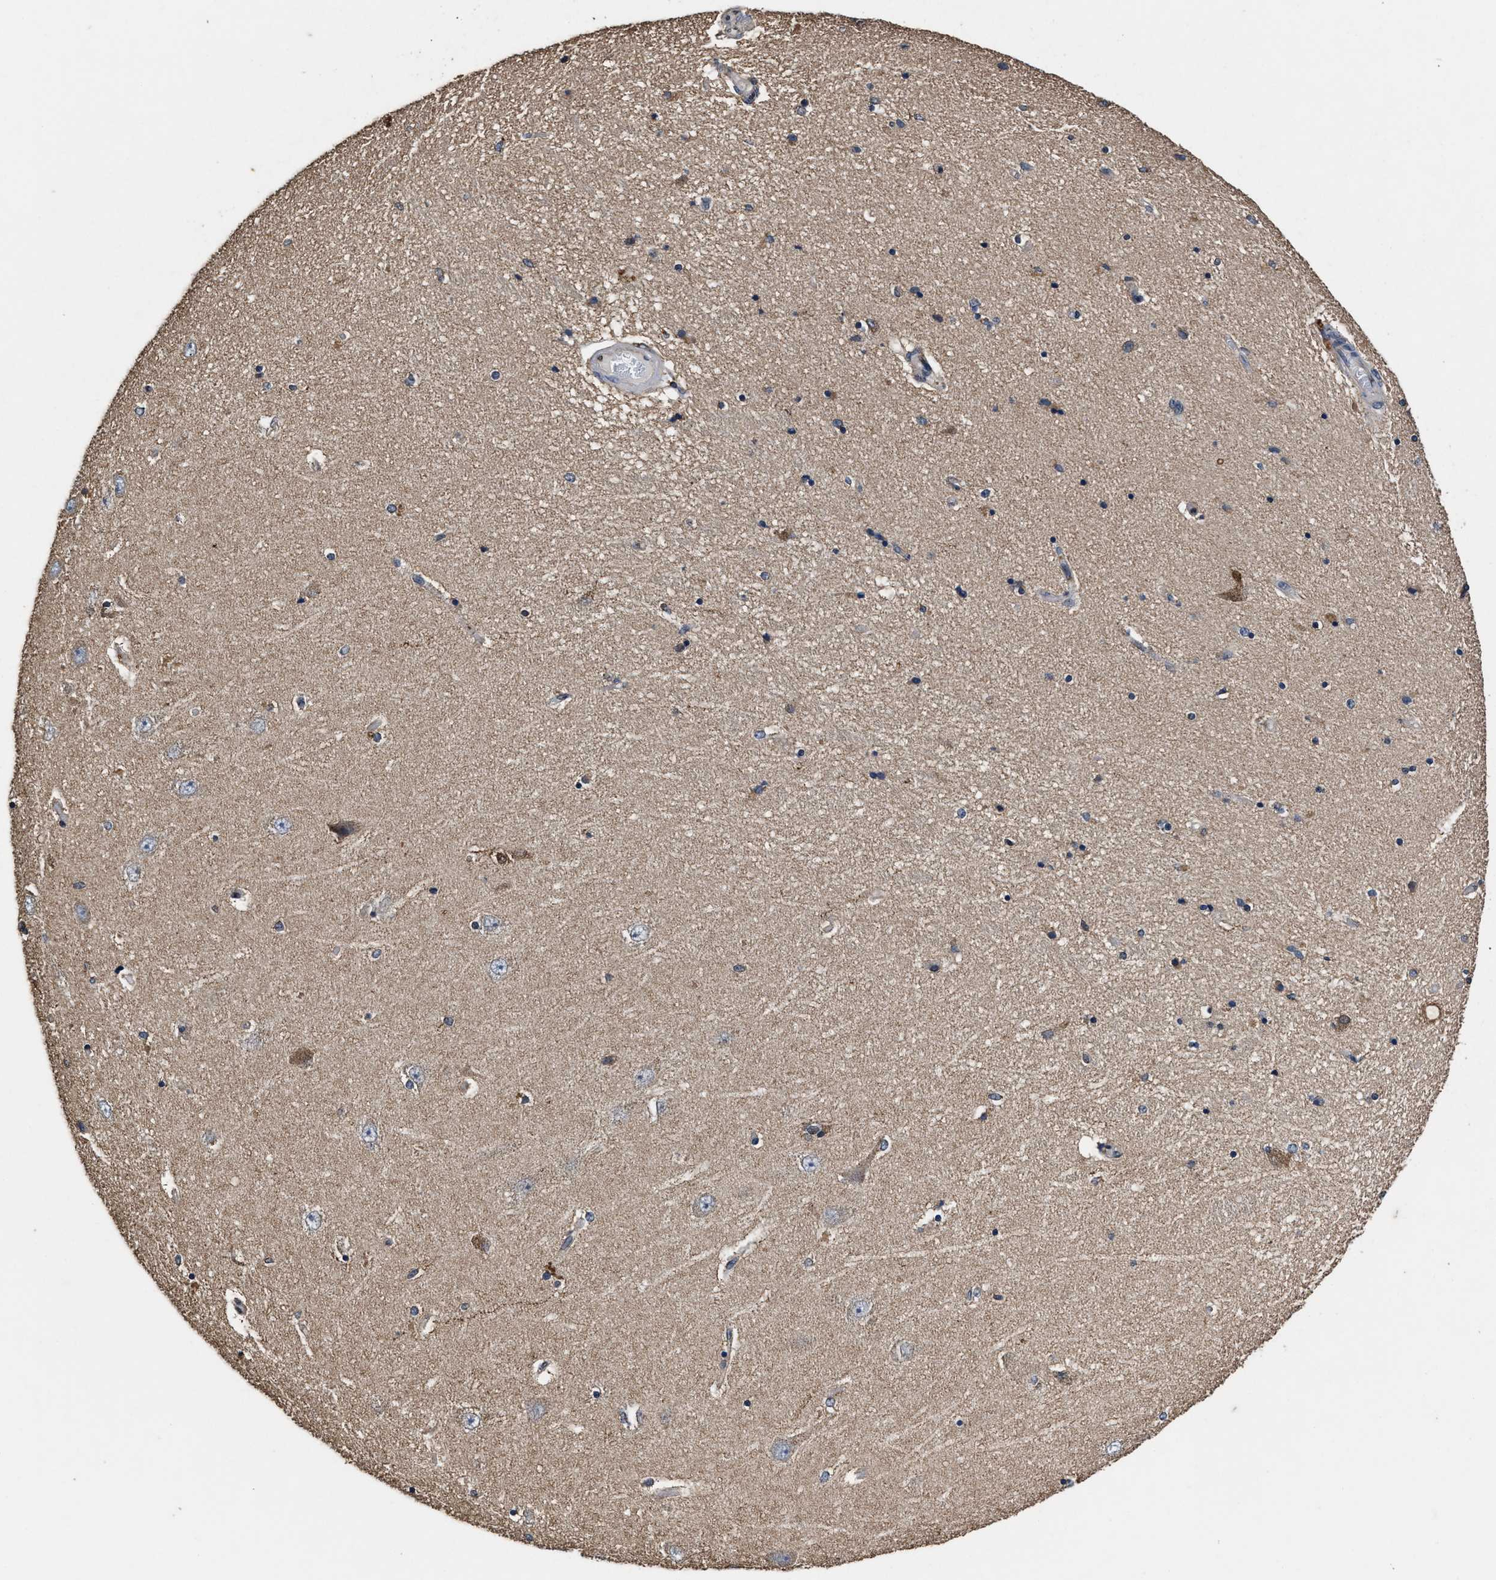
{"staining": {"intensity": "weak", "quantity": "<25%", "location": "cytoplasmic/membranous"}, "tissue": "hippocampus", "cell_type": "Glial cells", "image_type": "normal", "snomed": [{"axis": "morphology", "description": "Normal tissue, NOS"}, {"axis": "topography", "description": "Hippocampus"}], "caption": "Immunohistochemical staining of unremarkable human hippocampus exhibits no significant expression in glial cells.", "gene": "ACLY", "patient": {"sex": "female", "age": 54}}